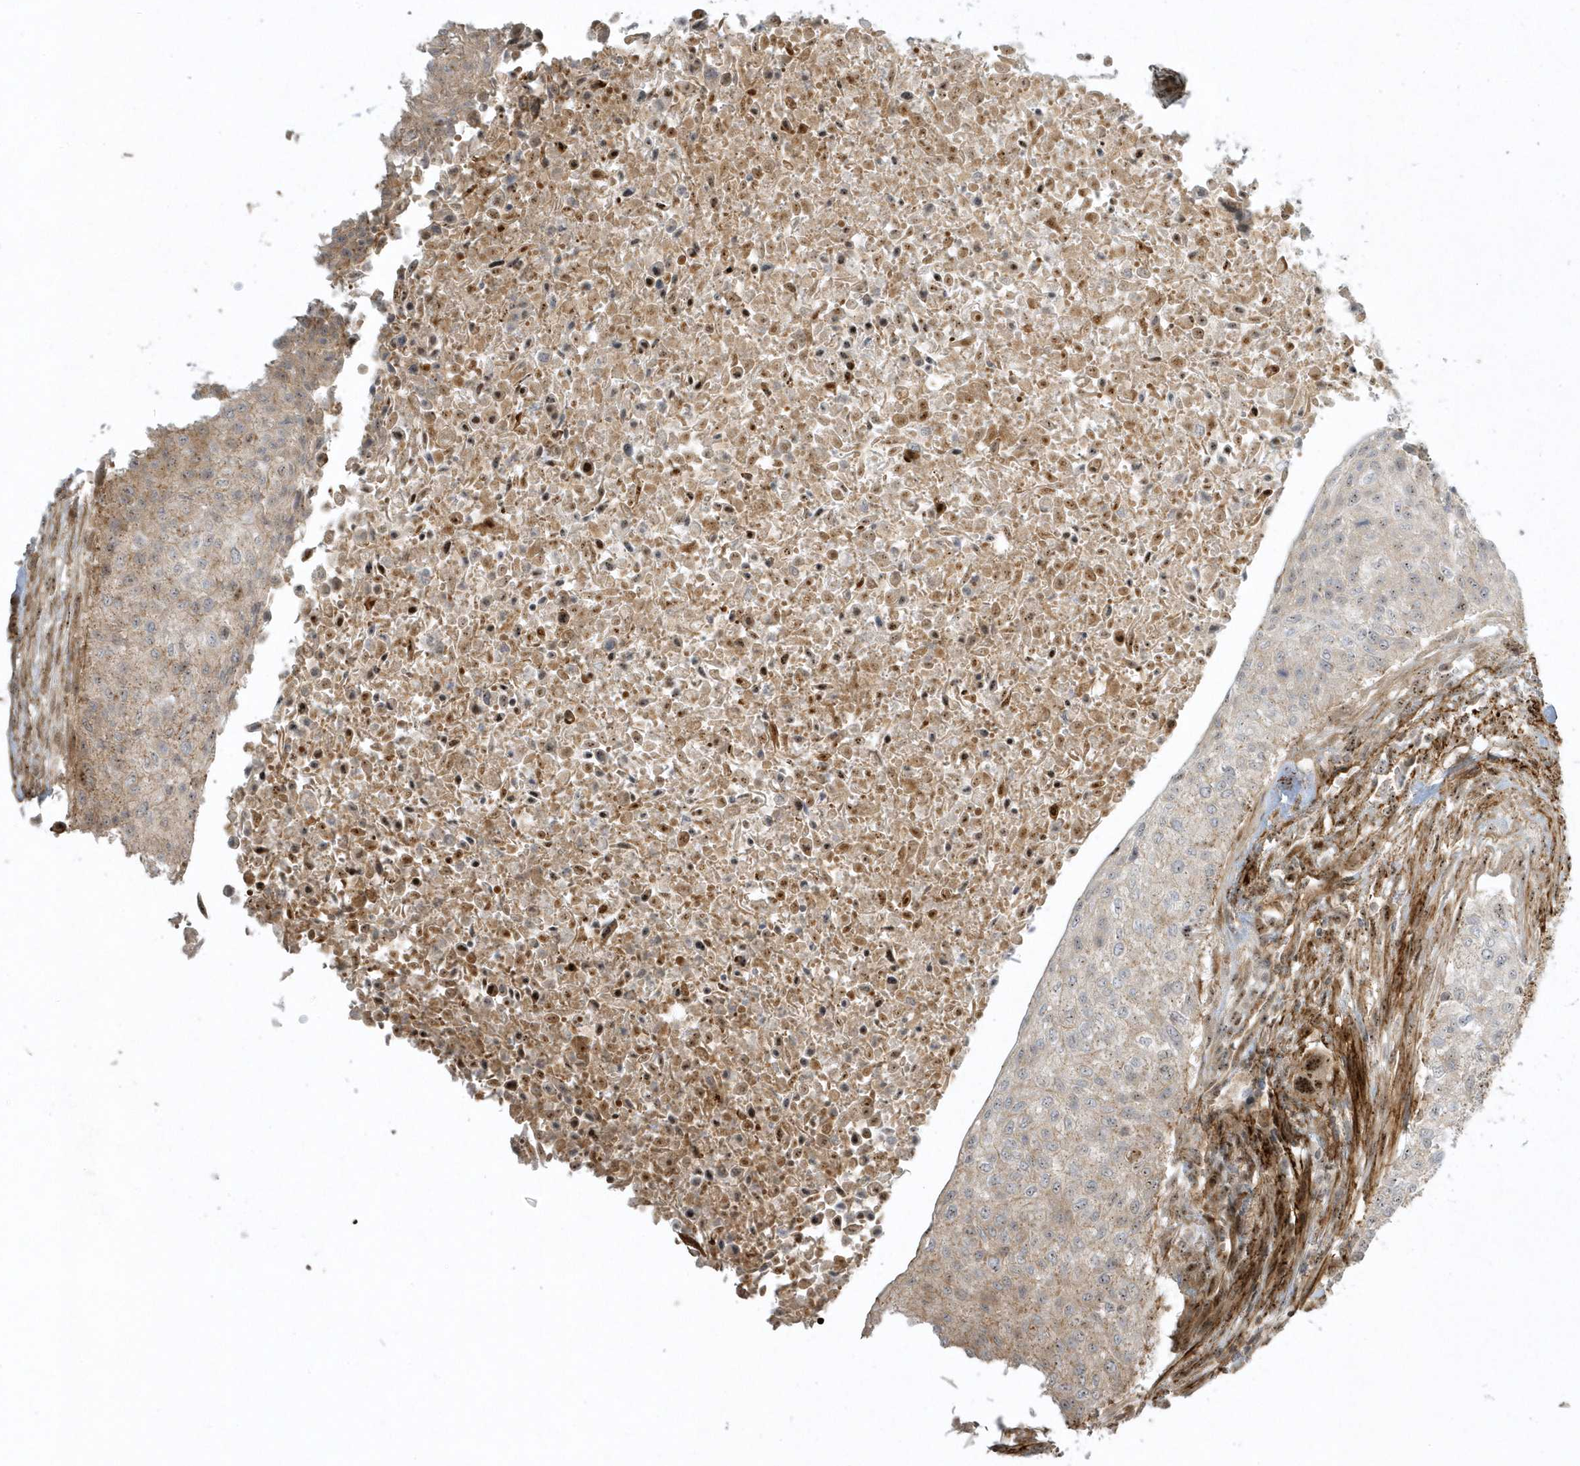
{"staining": {"intensity": "moderate", "quantity": "<25%", "location": "cytoplasmic/membranous,nuclear"}, "tissue": "urothelial cancer", "cell_type": "Tumor cells", "image_type": "cancer", "snomed": [{"axis": "morphology", "description": "Urothelial carcinoma, High grade"}, {"axis": "topography", "description": "Urinary bladder"}], "caption": "An image of human urothelial cancer stained for a protein exhibits moderate cytoplasmic/membranous and nuclear brown staining in tumor cells. (DAB IHC with brightfield microscopy, high magnification).", "gene": "MASP2", "patient": {"sex": "male", "age": 35}}